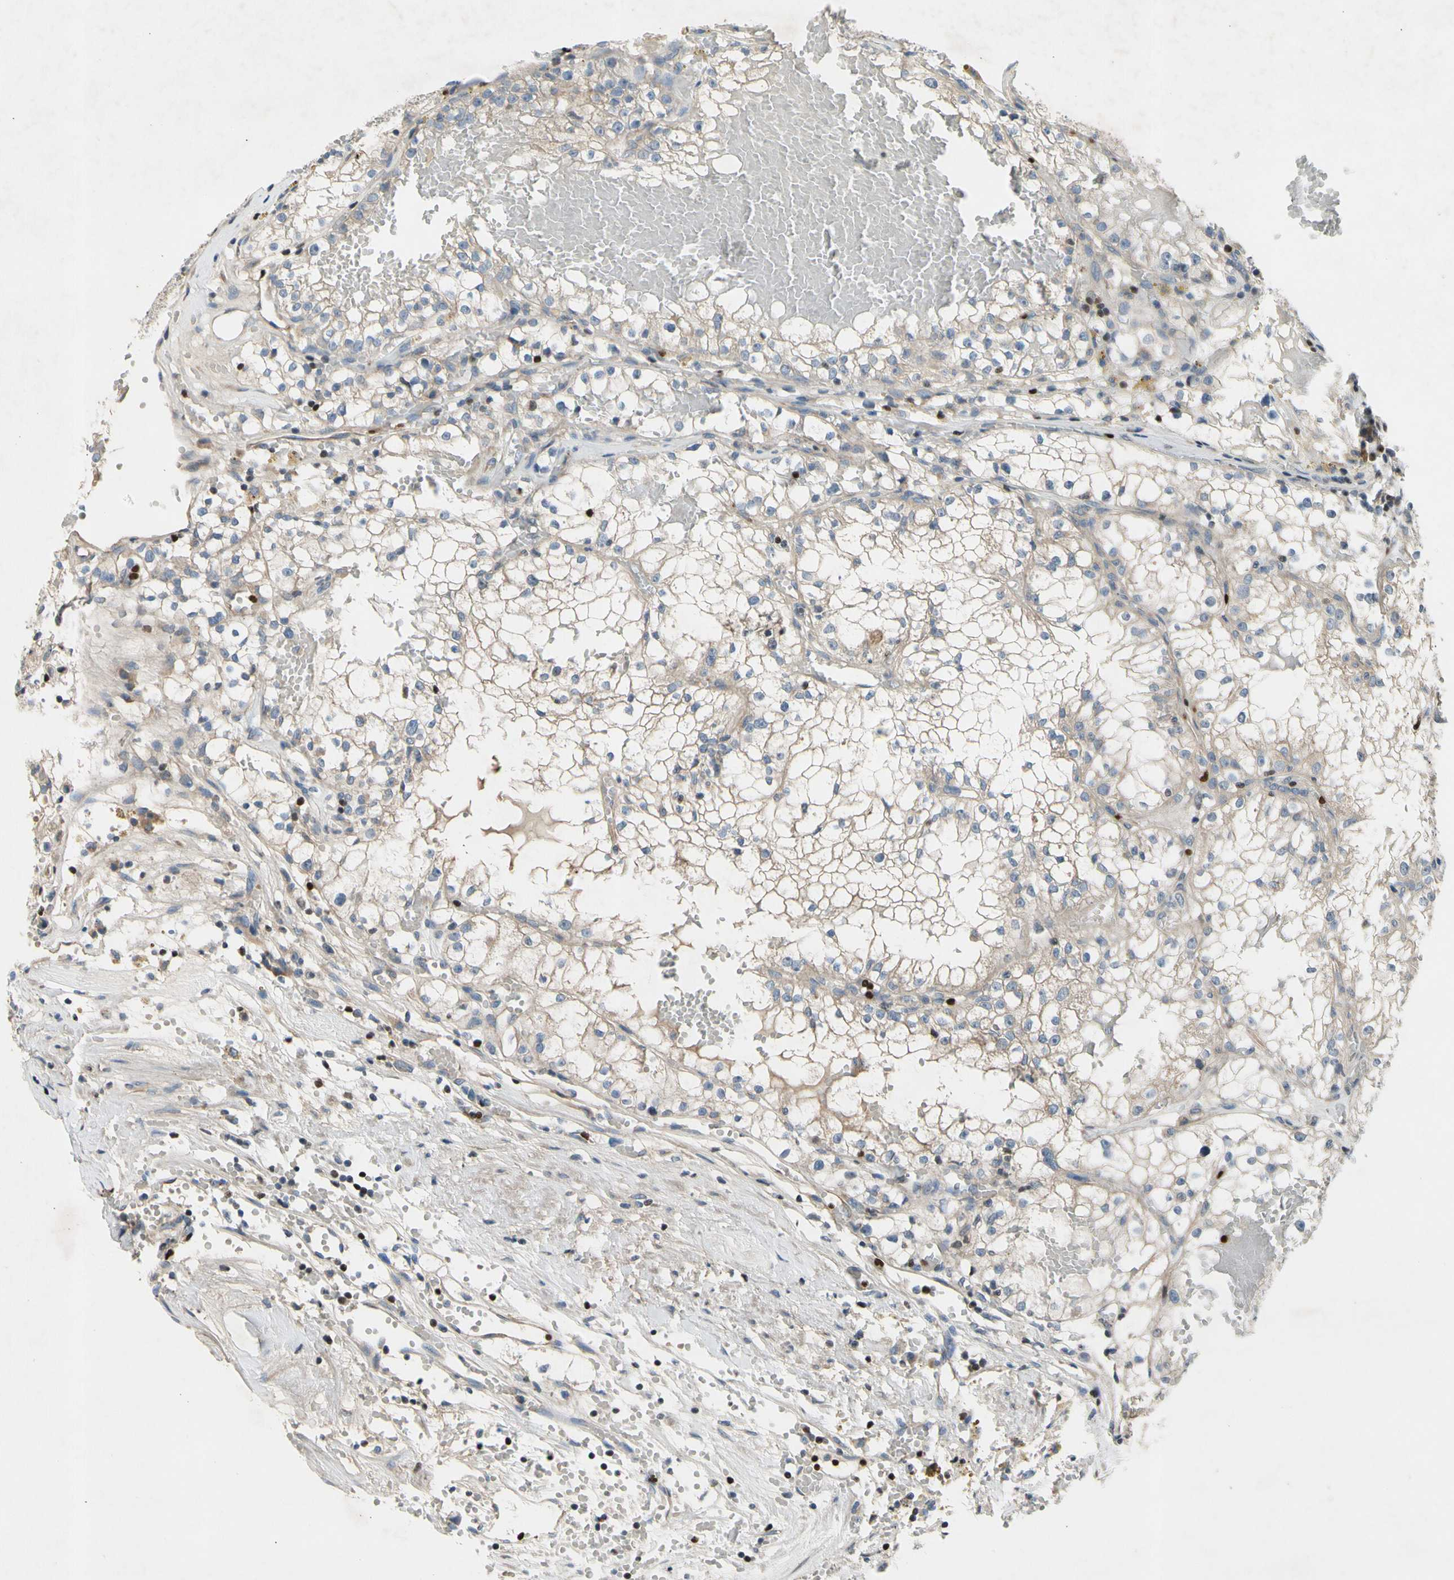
{"staining": {"intensity": "weak", "quantity": ">75%", "location": "cytoplasmic/membranous"}, "tissue": "renal cancer", "cell_type": "Tumor cells", "image_type": "cancer", "snomed": [{"axis": "morphology", "description": "Adenocarcinoma, NOS"}, {"axis": "topography", "description": "Kidney"}], "caption": "The photomicrograph exhibits a brown stain indicating the presence of a protein in the cytoplasmic/membranous of tumor cells in renal cancer (adenocarcinoma). The protein is stained brown, and the nuclei are stained in blue (DAB IHC with brightfield microscopy, high magnification).", "gene": "TBX21", "patient": {"sex": "male", "age": 56}}